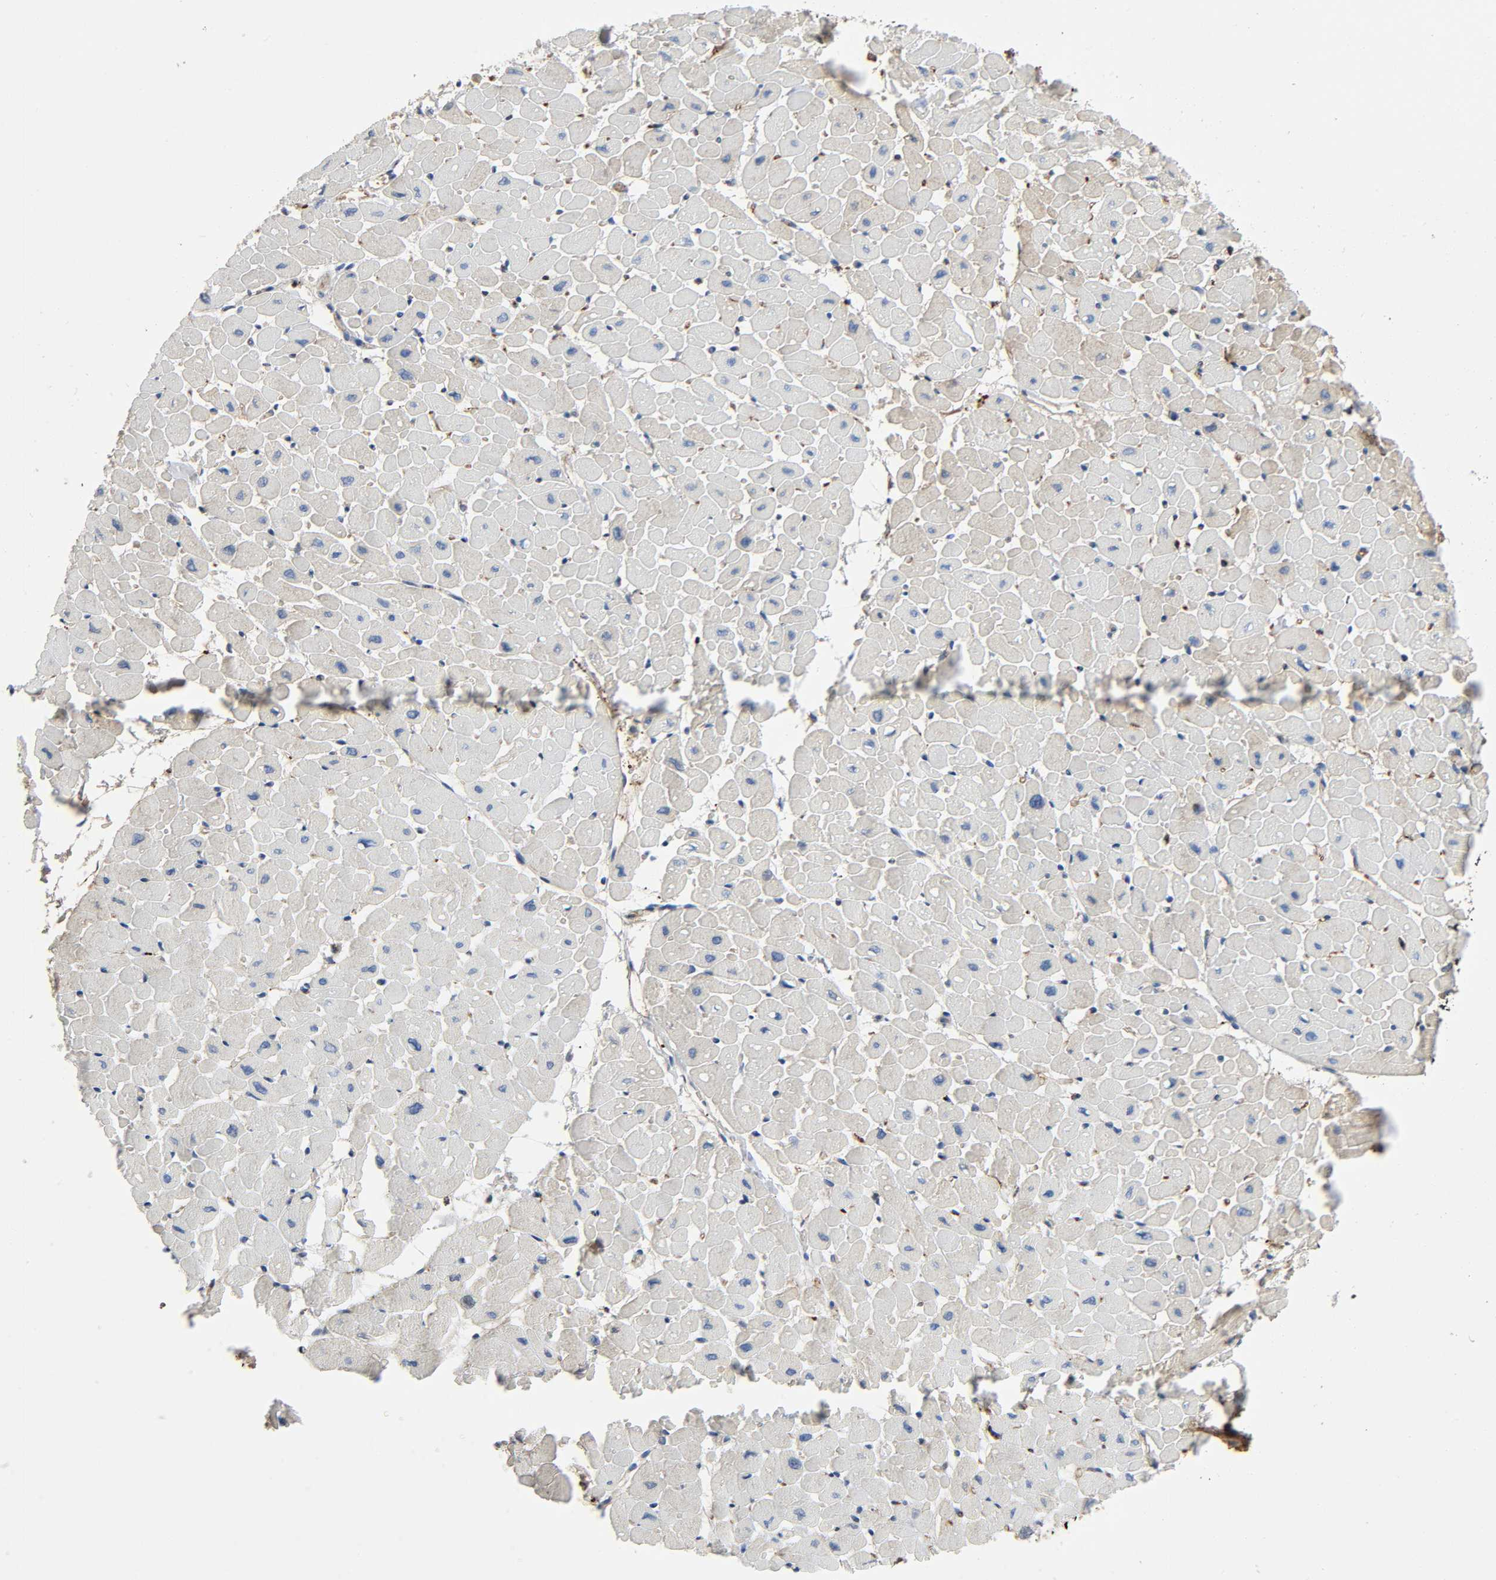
{"staining": {"intensity": "weak", "quantity": "25%-75%", "location": "cytoplasmic/membranous"}, "tissue": "heart muscle", "cell_type": "Cardiomyocytes", "image_type": "normal", "snomed": [{"axis": "morphology", "description": "Normal tissue, NOS"}, {"axis": "topography", "description": "Heart"}], "caption": "Immunohistochemistry (DAB) staining of normal heart muscle shows weak cytoplasmic/membranous protein staining in about 25%-75% of cardiomyocytes. The staining was performed using DAB (3,3'-diaminobenzidine), with brown indicating positive protein expression. Nuclei are stained blue with hematoxylin.", "gene": "C3", "patient": {"sex": "male", "age": 45}}